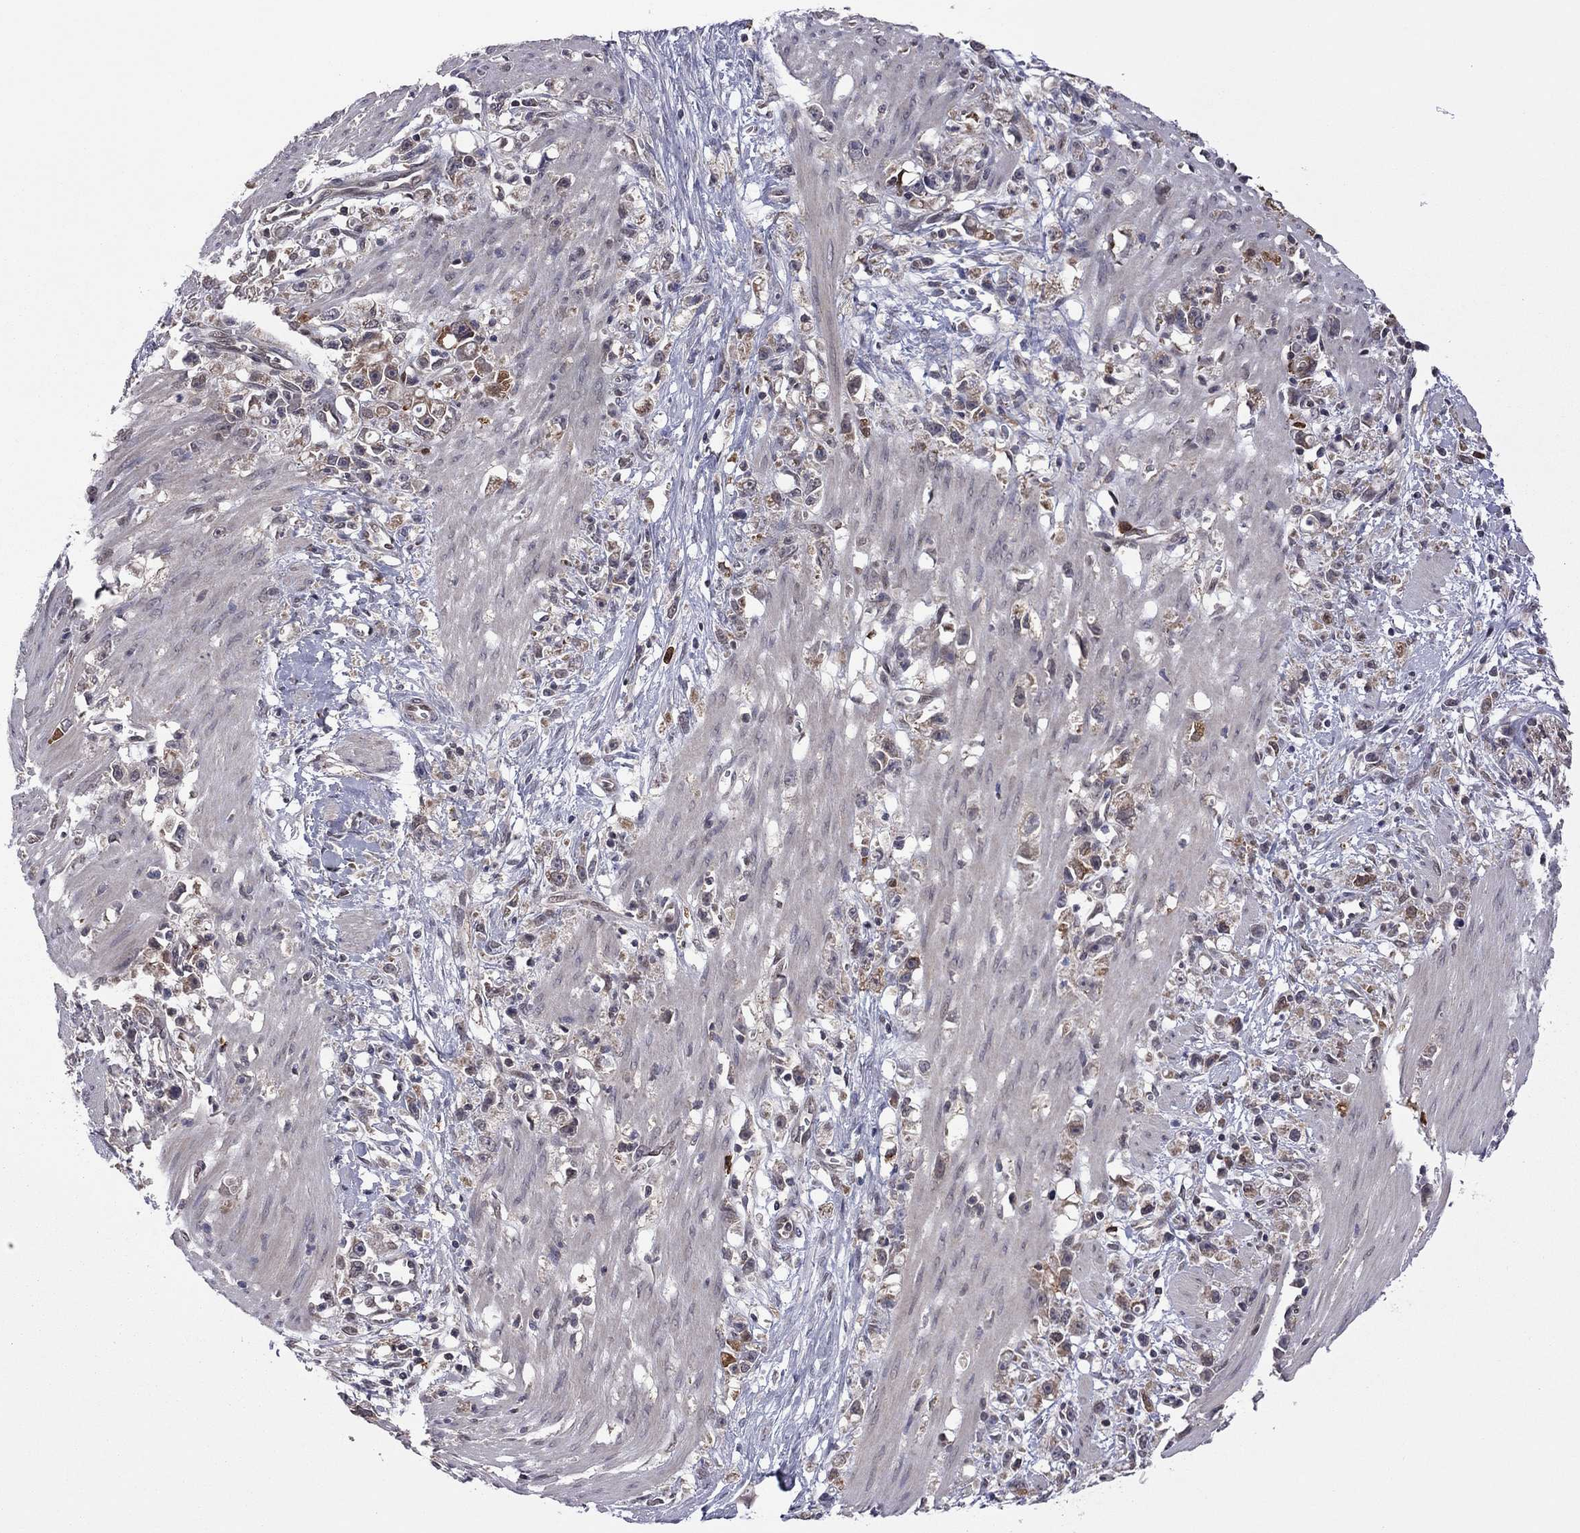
{"staining": {"intensity": "negative", "quantity": "none", "location": "none"}, "tissue": "stomach cancer", "cell_type": "Tumor cells", "image_type": "cancer", "snomed": [{"axis": "morphology", "description": "Adenocarcinoma, NOS"}, {"axis": "topography", "description": "Stomach"}], "caption": "The image shows no significant expression in tumor cells of stomach cancer.", "gene": "GPAA1", "patient": {"sex": "female", "age": 59}}